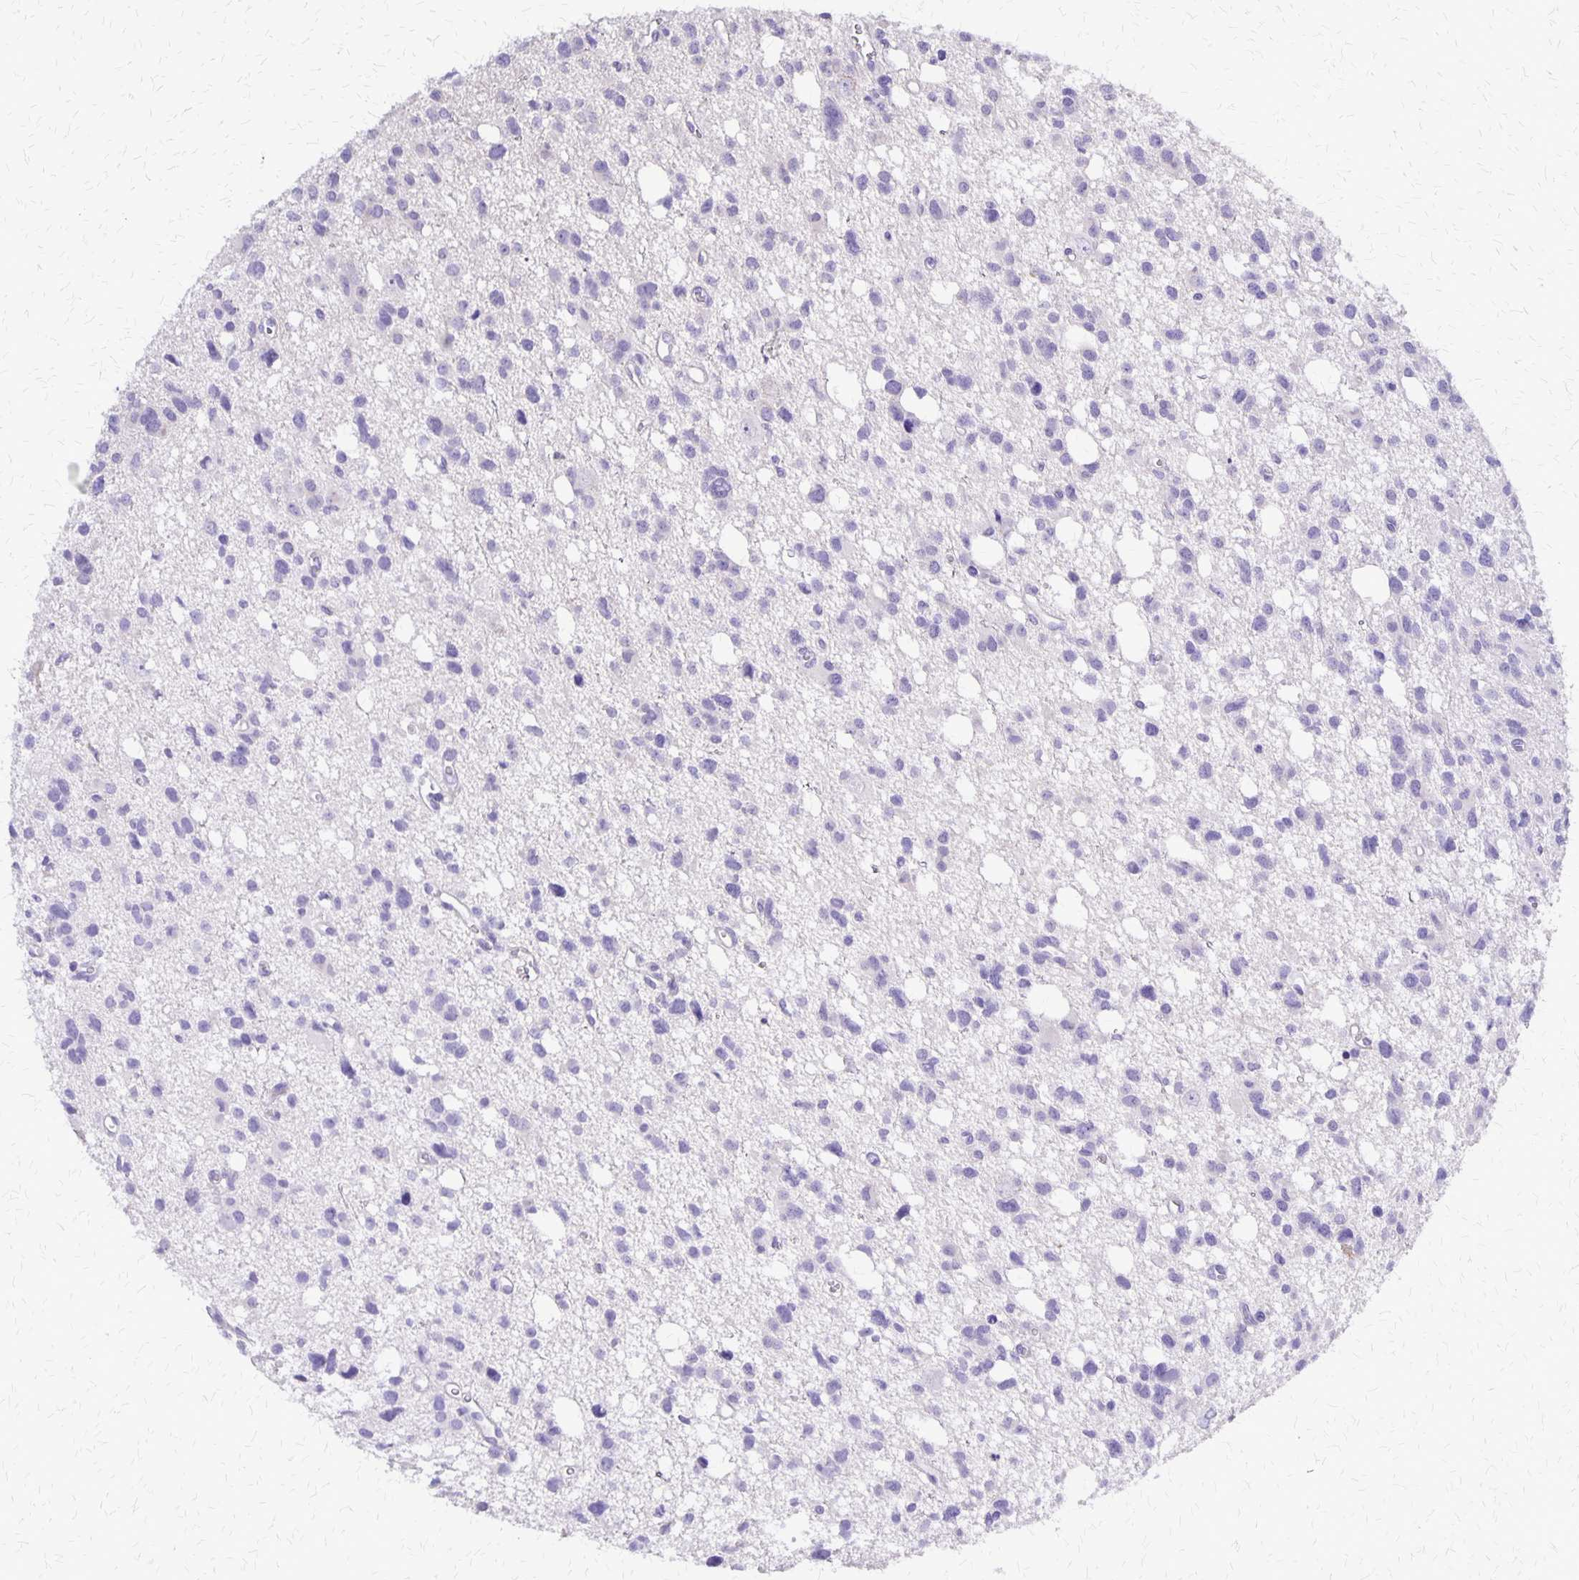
{"staining": {"intensity": "negative", "quantity": "none", "location": "none"}, "tissue": "glioma", "cell_type": "Tumor cells", "image_type": "cancer", "snomed": [{"axis": "morphology", "description": "Glioma, malignant, High grade"}, {"axis": "topography", "description": "Brain"}], "caption": "Immunohistochemistry (IHC) image of human glioma stained for a protein (brown), which demonstrates no staining in tumor cells.", "gene": "SI", "patient": {"sex": "male", "age": 23}}